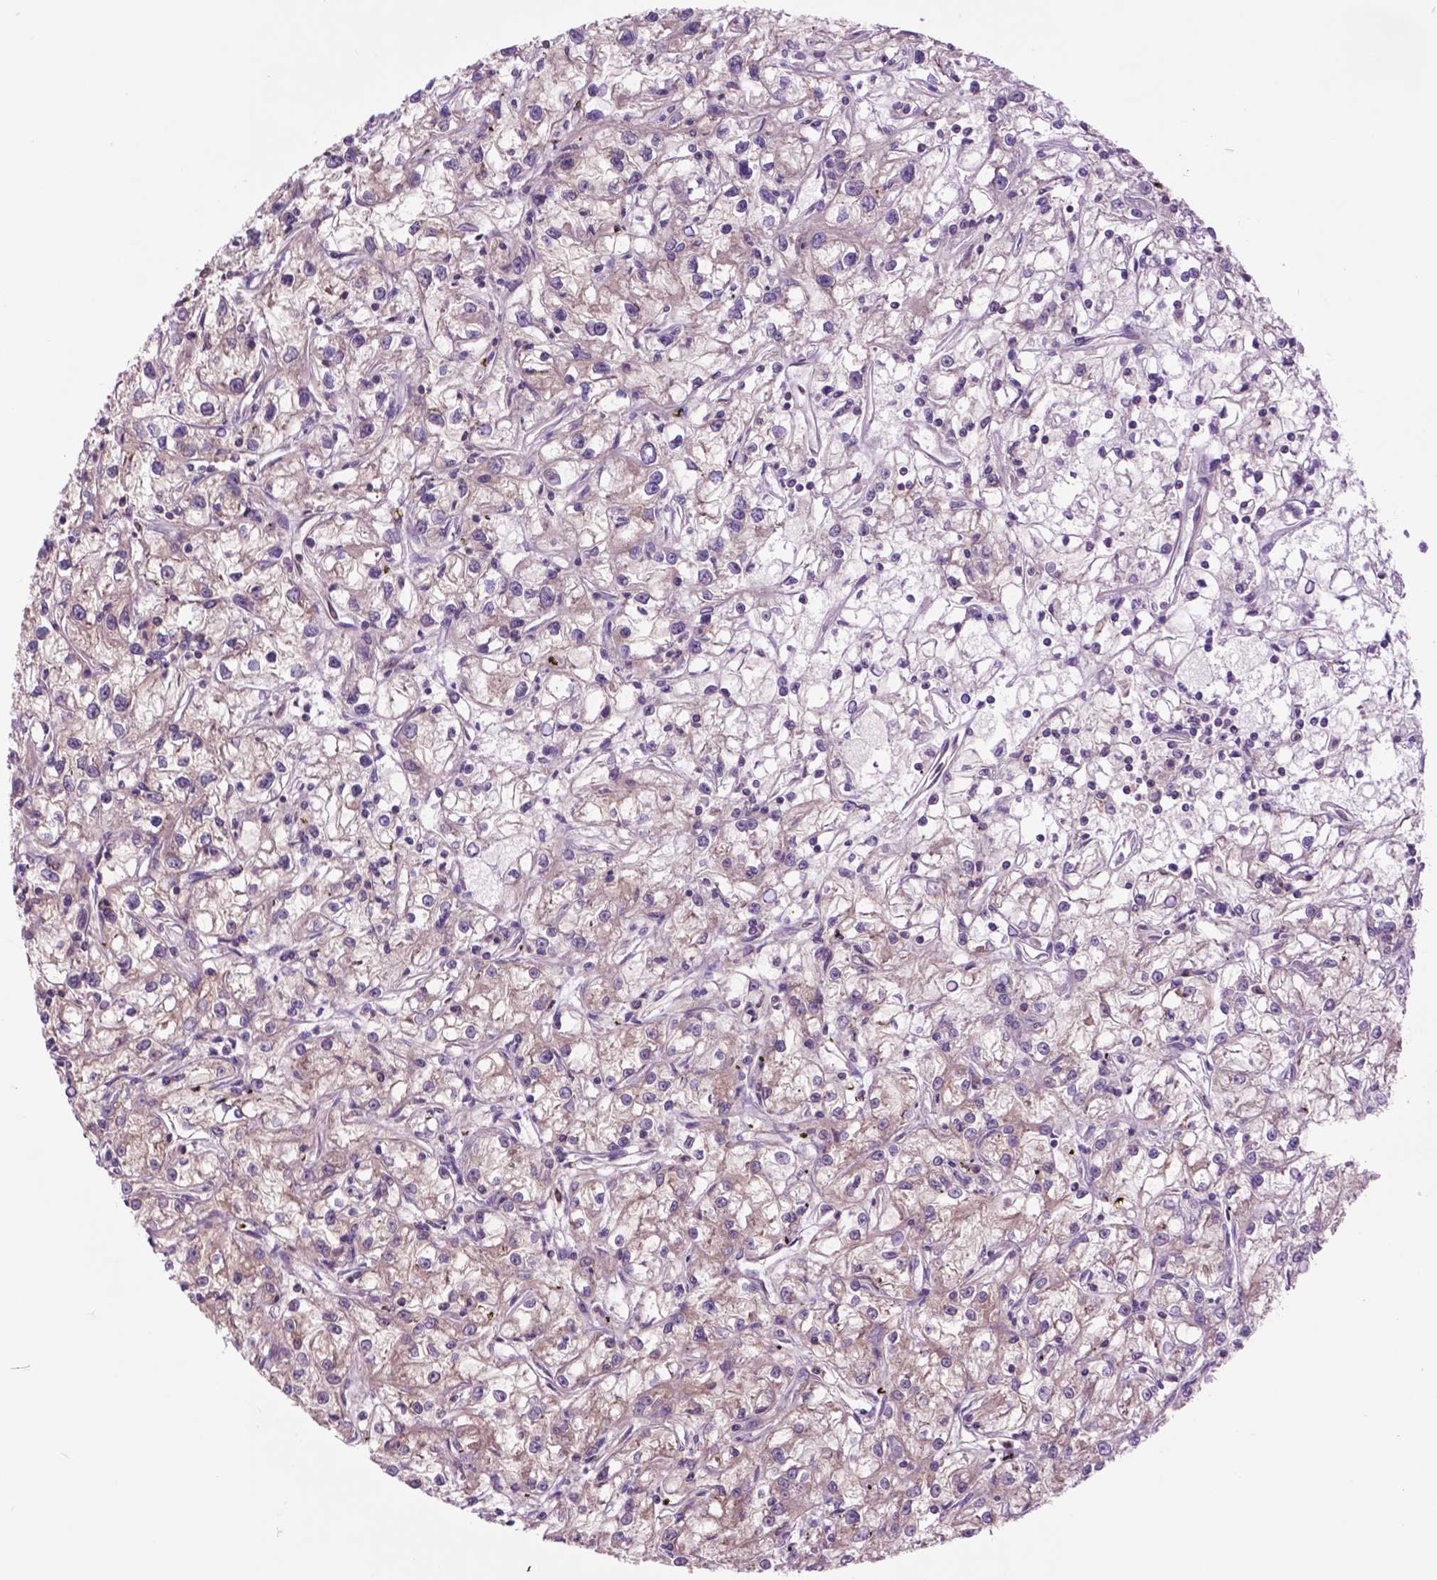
{"staining": {"intensity": "moderate", "quantity": "25%-75%", "location": "cytoplasmic/membranous"}, "tissue": "renal cancer", "cell_type": "Tumor cells", "image_type": "cancer", "snomed": [{"axis": "morphology", "description": "Adenocarcinoma, NOS"}, {"axis": "topography", "description": "Kidney"}], "caption": "IHC micrograph of neoplastic tissue: human renal adenocarcinoma stained using immunohistochemistry shows medium levels of moderate protein expression localized specifically in the cytoplasmic/membranous of tumor cells, appearing as a cytoplasmic/membranous brown color.", "gene": "ARAF", "patient": {"sex": "female", "age": 59}}